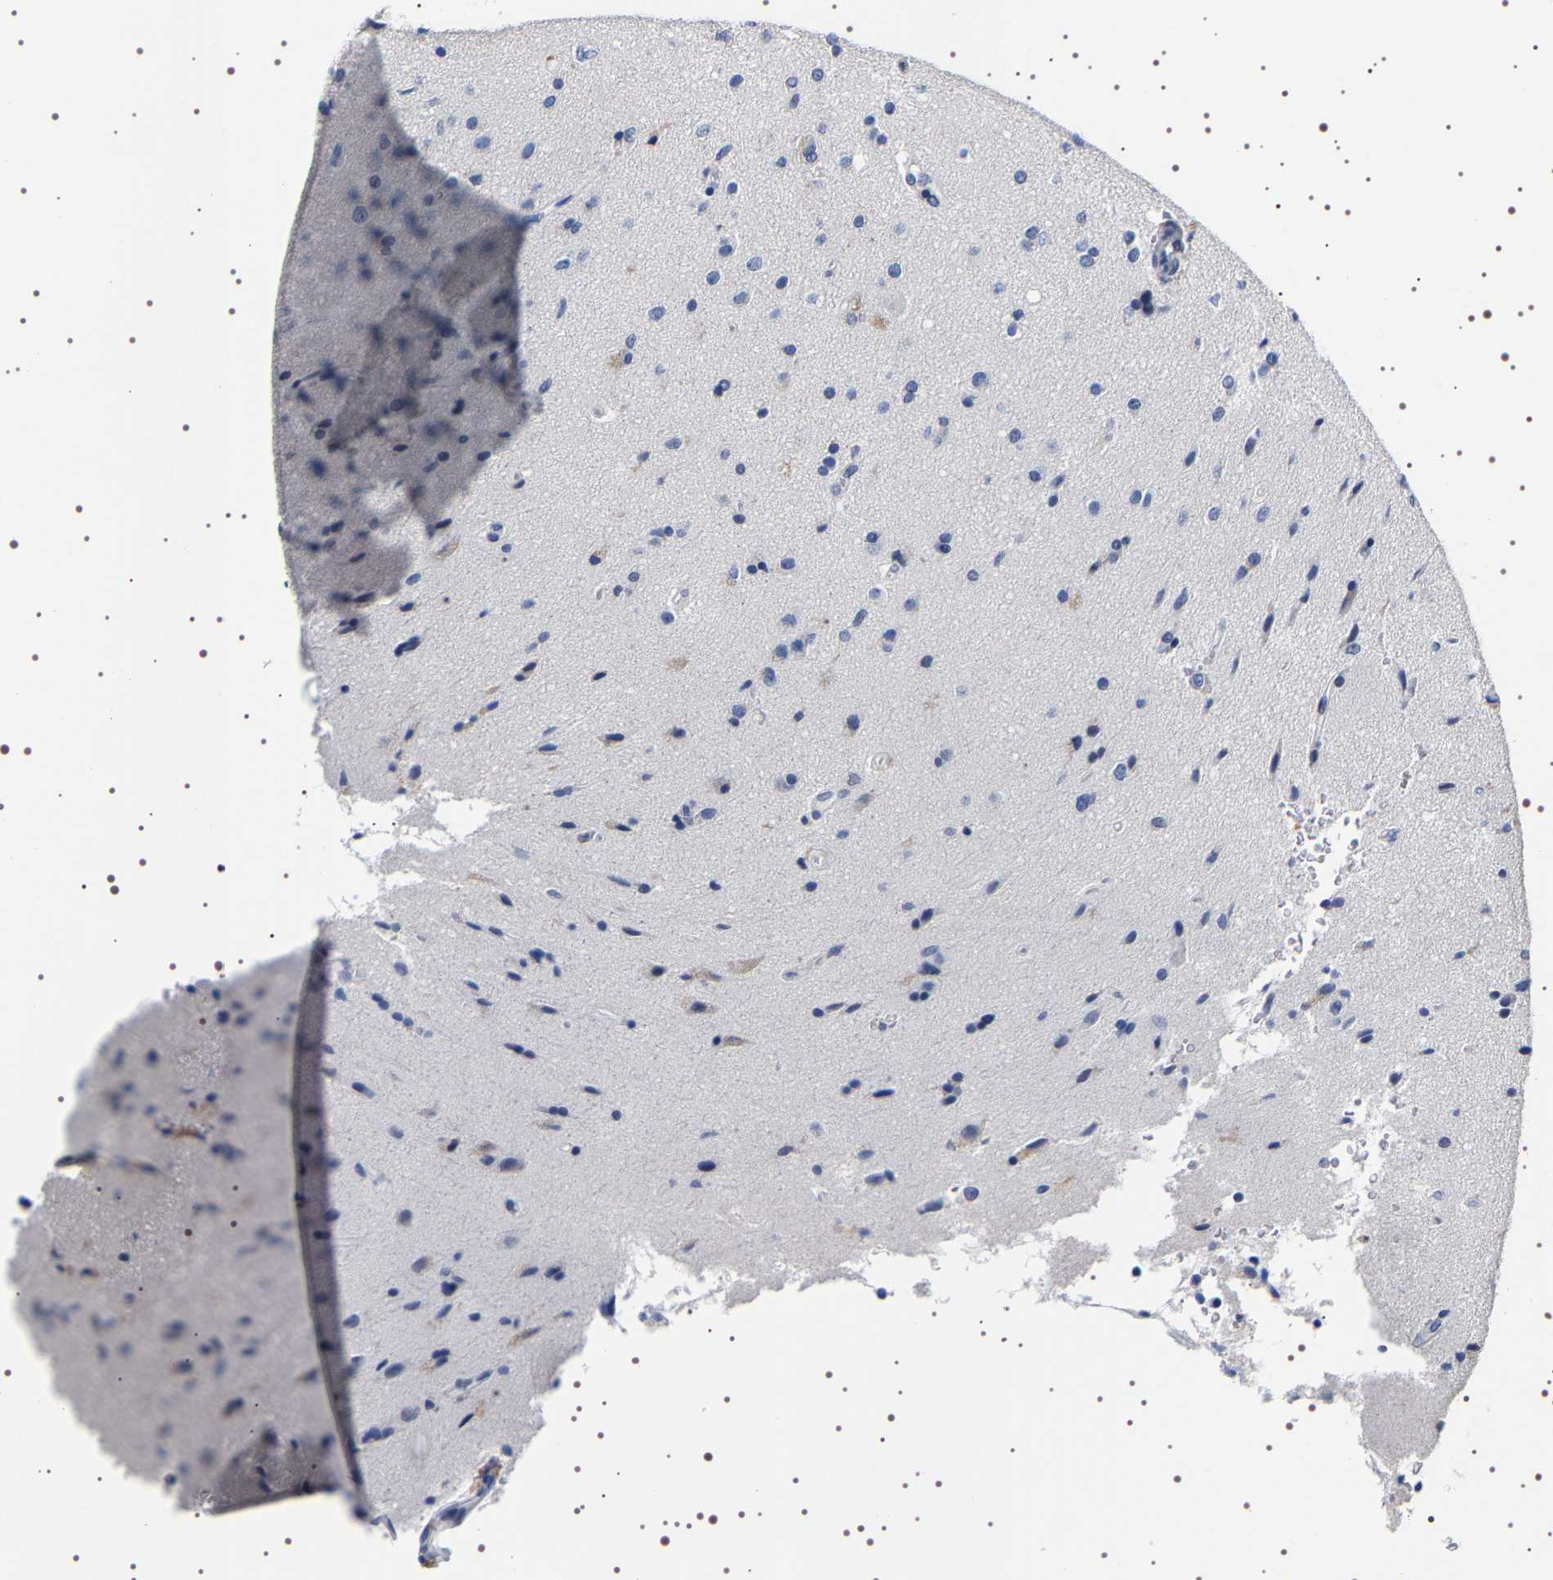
{"staining": {"intensity": "negative", "quantity": "none", "location": "none"}, "tissue": "glioma", "cell_type": "Tumor cells", "image_type": "cancer", "snomed": [{"axis": "morphology", "description": "Glioma, malignant, High grade"}, {"axis": "topography", "description": "Brain"}], "caption": "This is a photomicrograph of IHC staining of glioma, which shows no expression in tumor cells. (Brightfield microscopy of DAB immunohistochemistry (IHC) at high magnification).", "gene": "UBQLN3", "patient": {"sex": "male", "age": 72}}